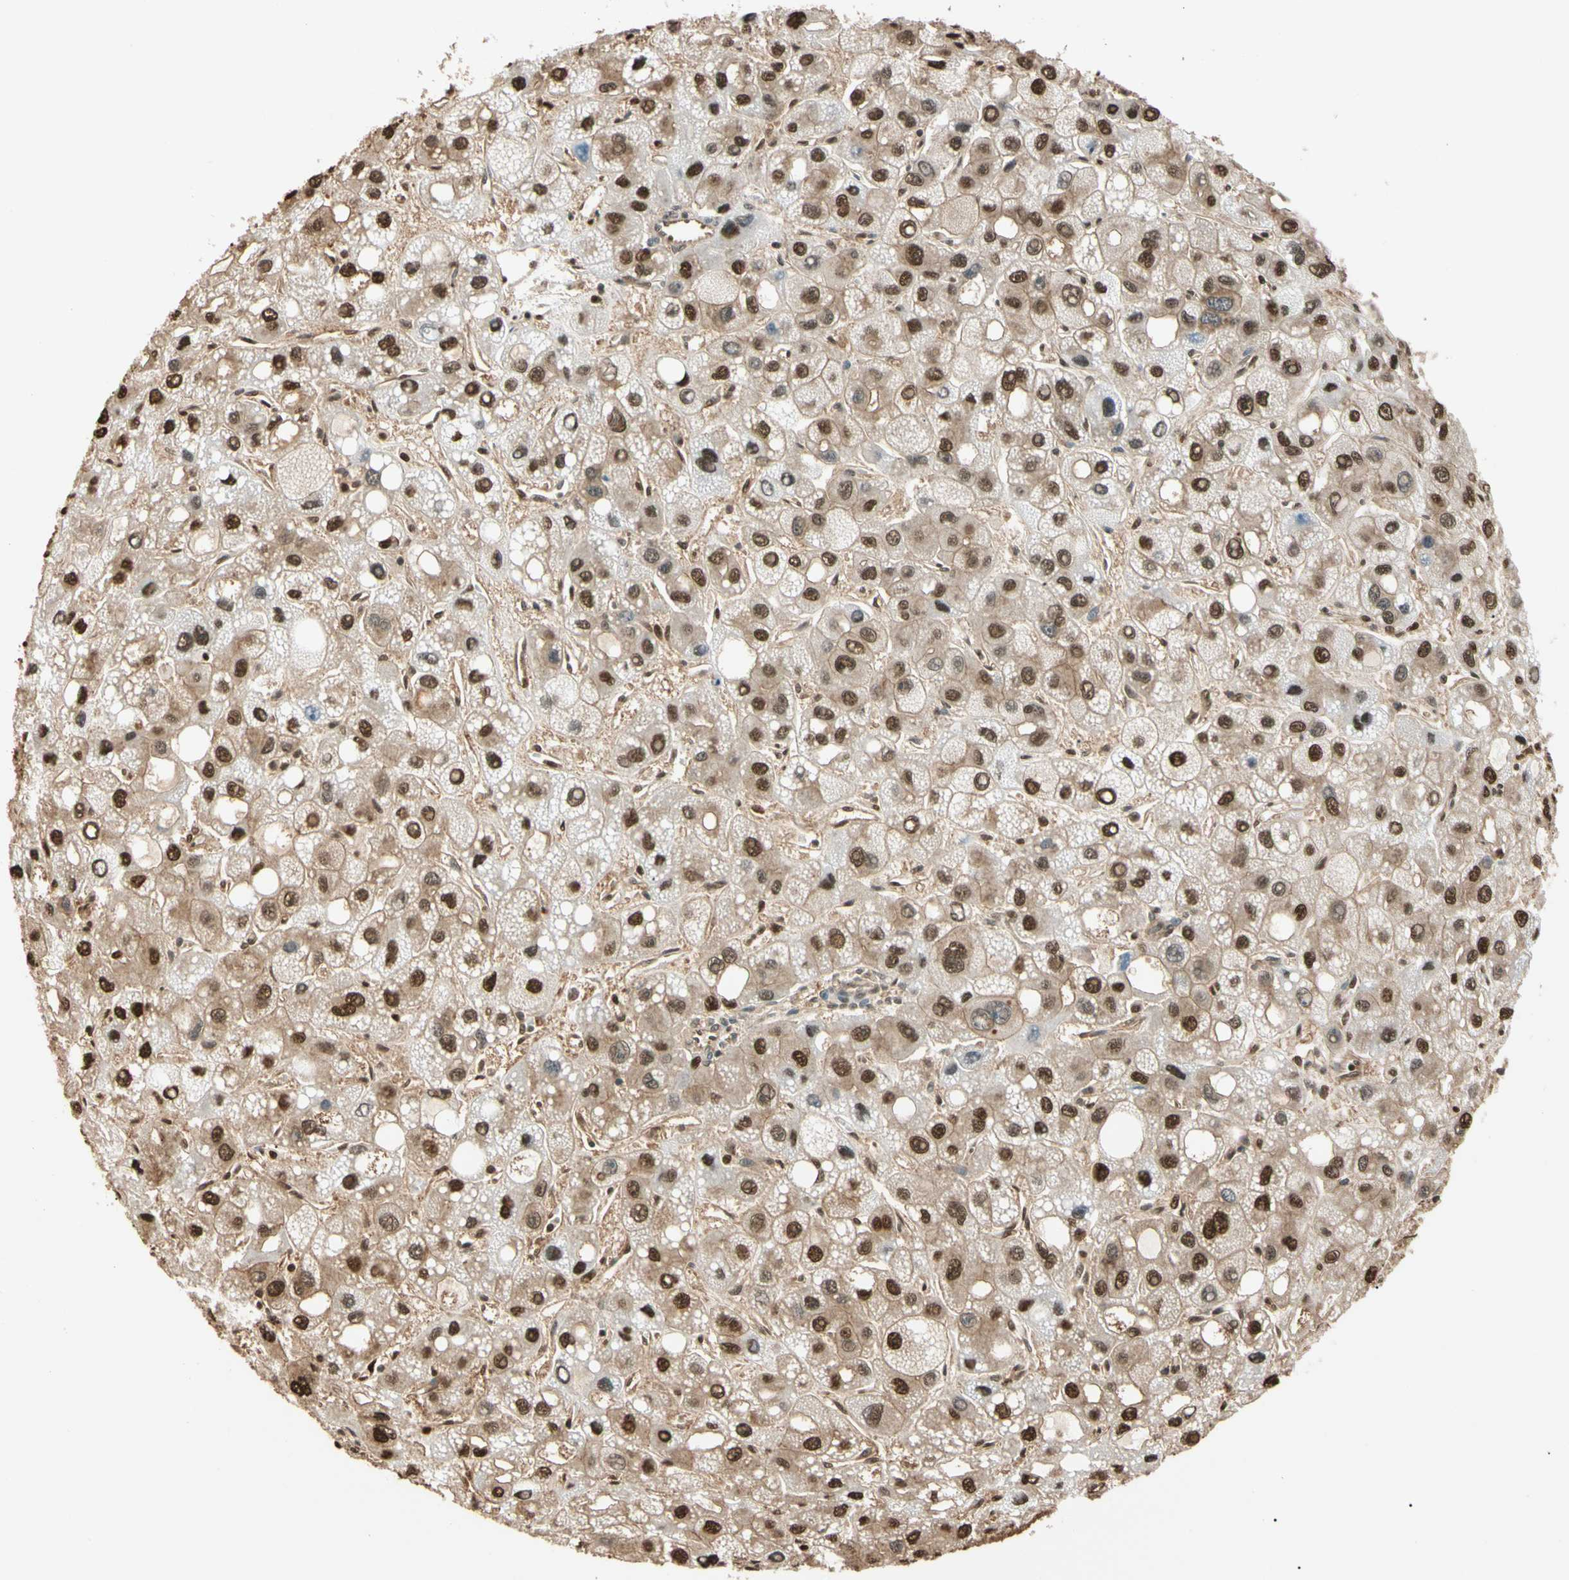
{"staining": {"intensity": "strong", "quantity": ">75%", "location": "cytoplasmic/membranous,nuclear"}, "tissue": "liver cancer", "cell_type": "Tumor cells", "image_type": "cancer", "snomed": [{"axis": "morphology", "description": "Carcinoma, Hepatocellular, NOS"}, {"axis": "topography", "description": "Liver"}], "caption": "Strong cytoplasmic/membranous and nuclear protein staining is present in about >75% of tumor cells in liver cancer (hepatocellular carcinoma). Using DAB (brown) and hematoxylin (blue) stains, captured at high magnification using brightfield microscopy.", "gene": "PNCK", "patient": {"sex": "male", "age": 55}}